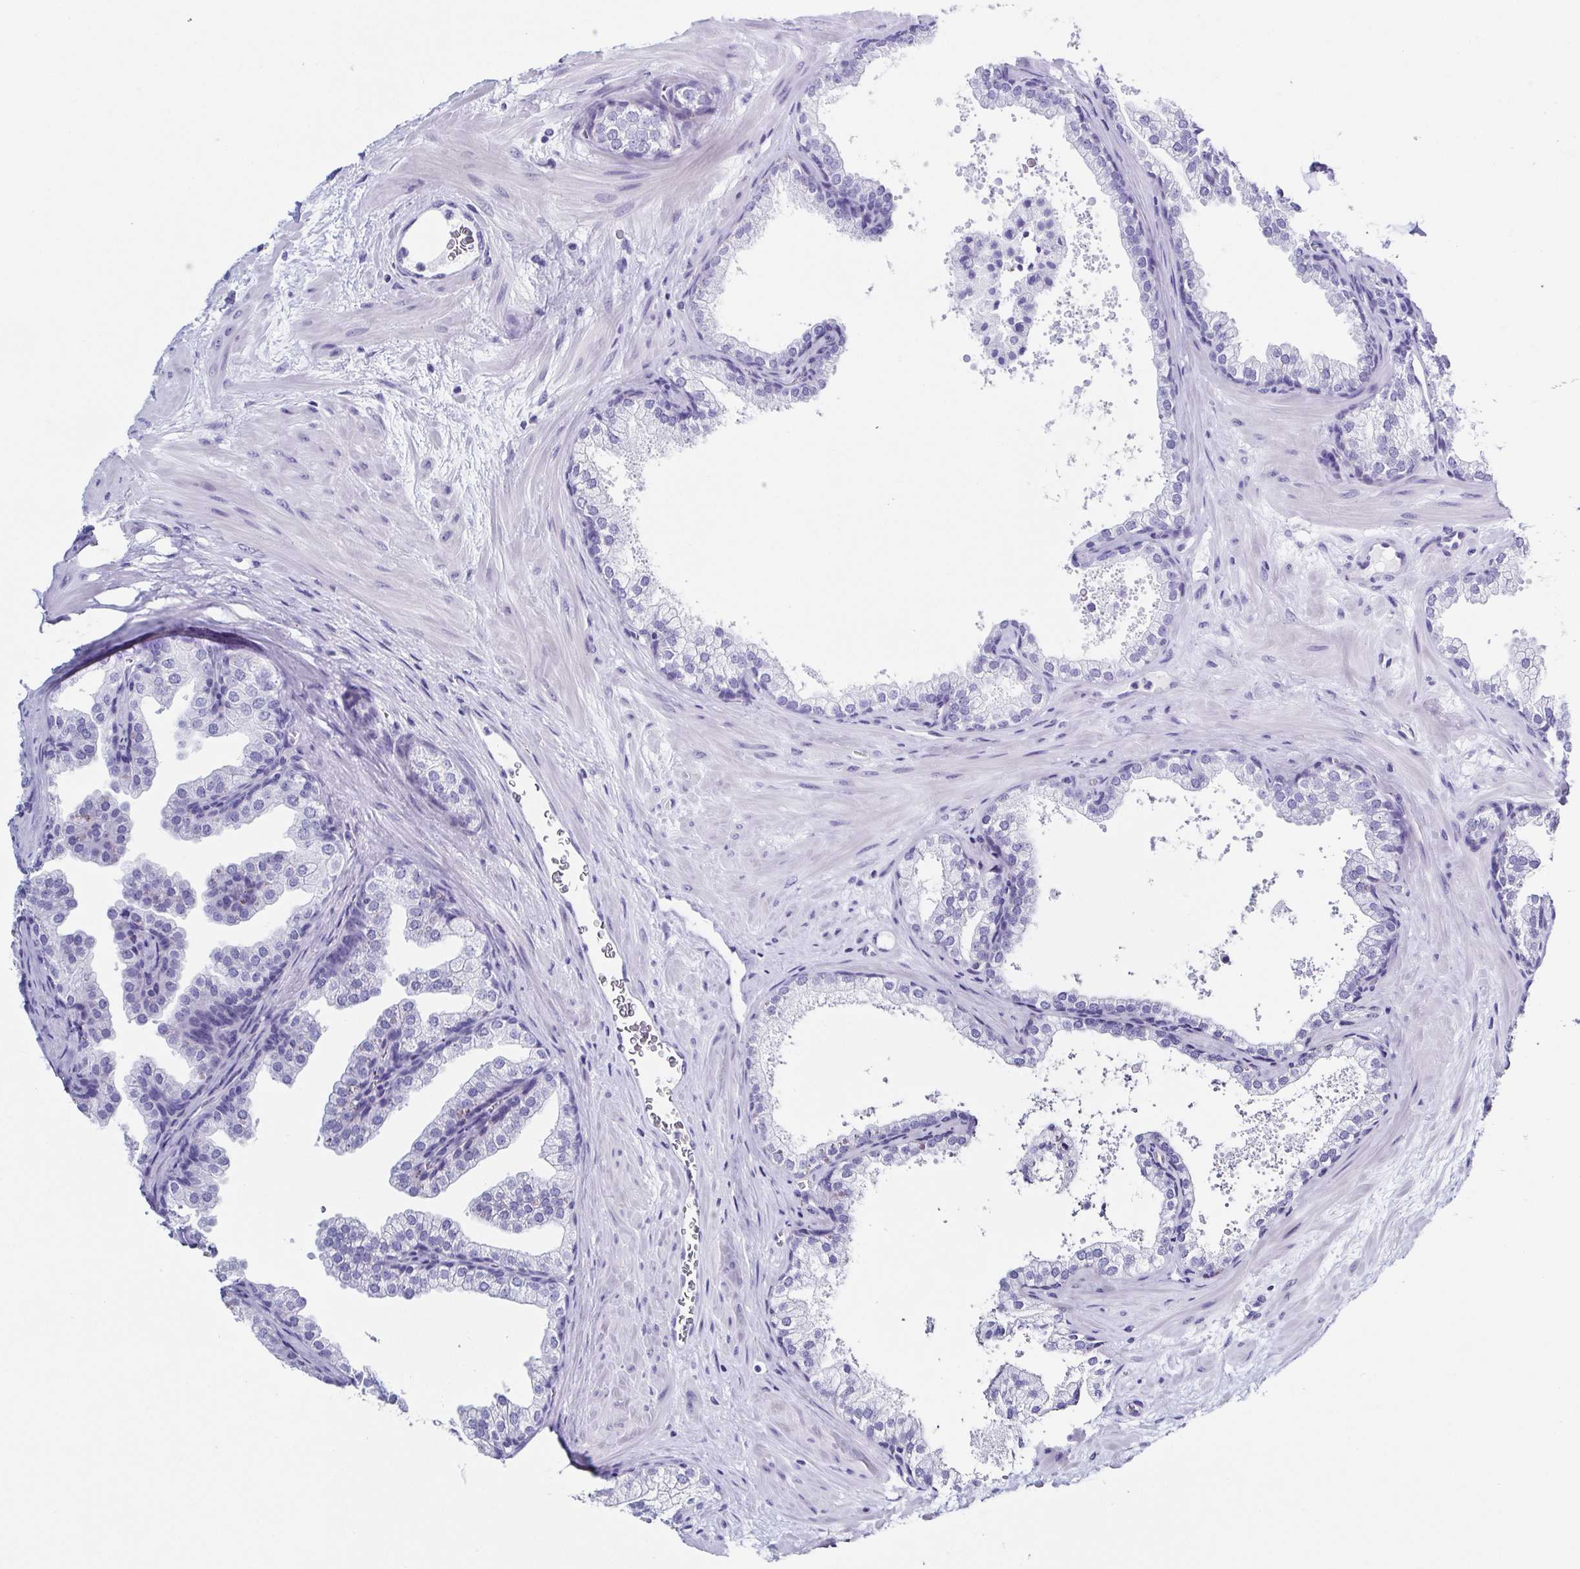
{"staining": {"intensity": "negative", "quantity": "none", "location": "none"}, "tissue": "prostate", "cell_type": "Glandular cells", "image_type": "normal", "snomed": [{"axis": "morphology", "description": "Normal tissue, NOS"}, {"axis": "topography", "description": "Prostate"}], "caption": "High magnification brightfield microscopy of unremarkable prostate stained with DAB (brown) and counterstained with hematoxylin (blue): glandular cells show no significant staining. The staining is performed using DAB (3,3'-diaminobenzidine) brown chromogen with nuclei counter-stained in using hematoxylin.", "gene": "TNNT2", "patient": {"sex": "male", "age": 37}}